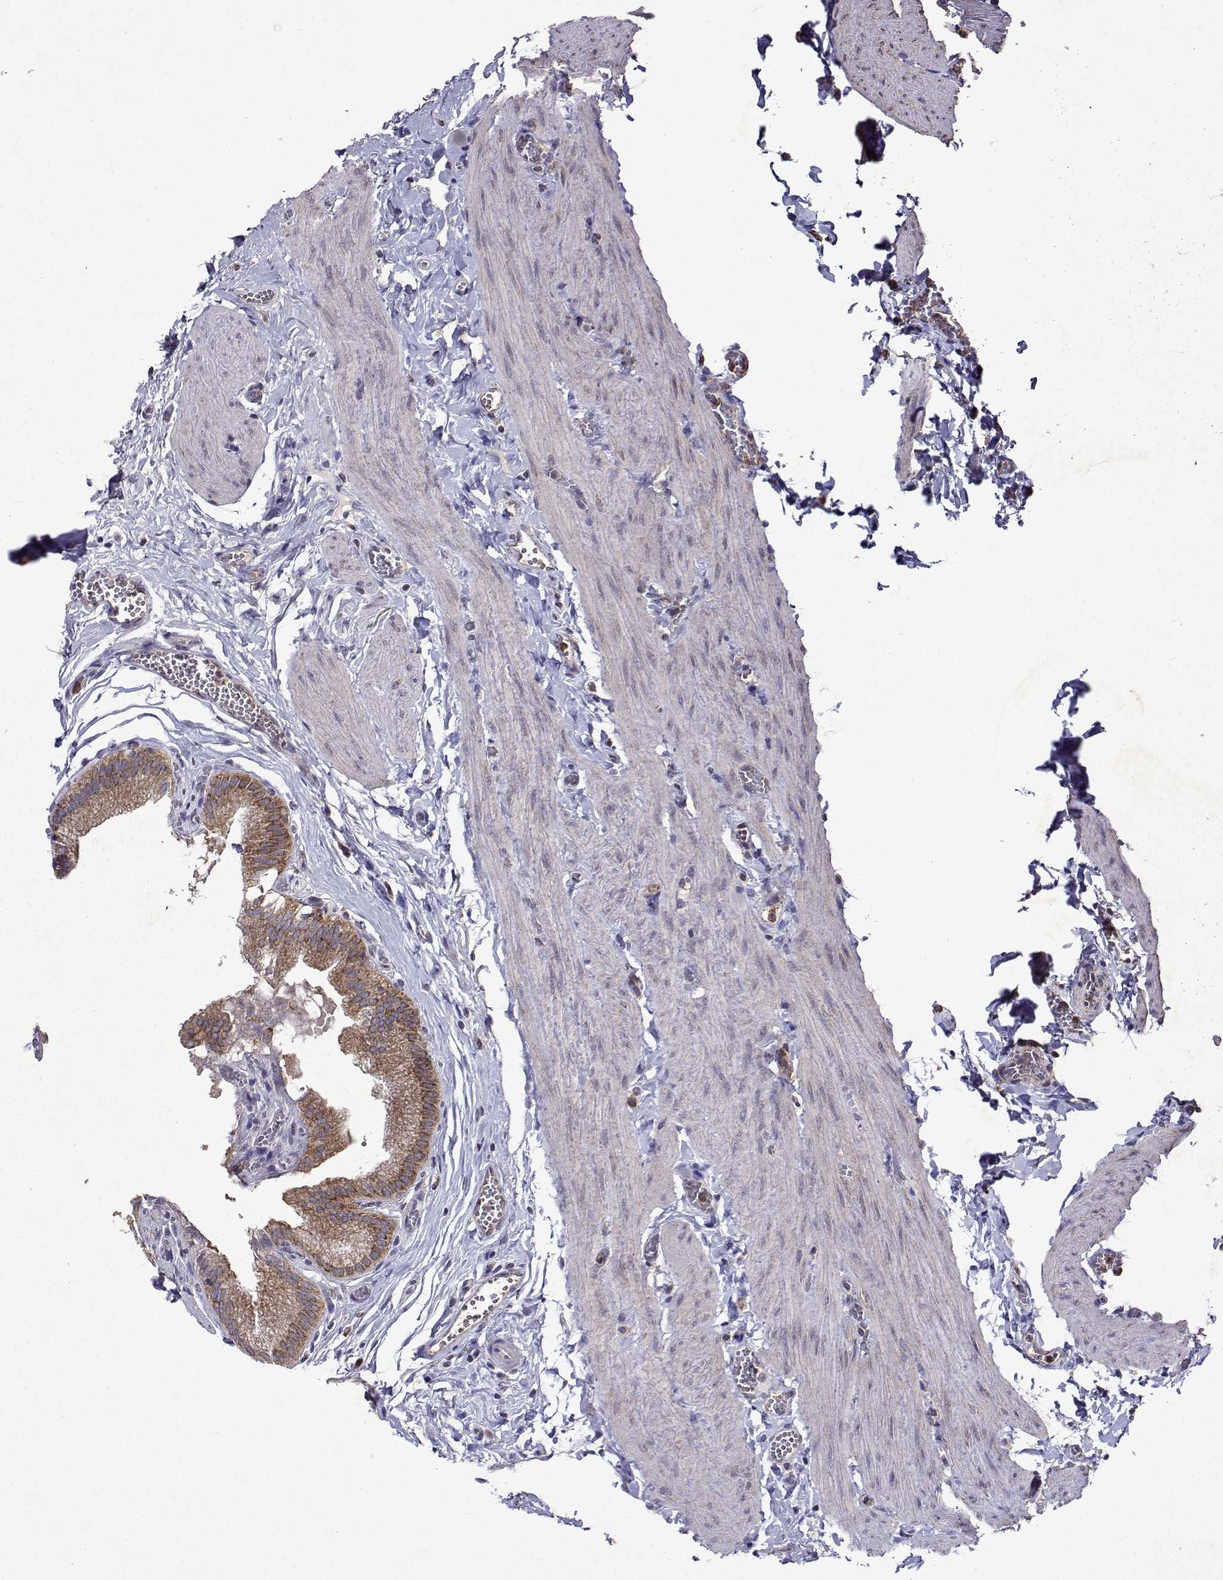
{"staining": {"intensity": "moderate", "quantity": ">75%", "location": "cytoplasmic/membranous"}, "tissue": "gallbladder", "cell_type": "Glandular cells", "image_type": "normal", "snomed": [{"axis": "morphology", "description": "Normal tissue, NOS"}, {"axis": "topography", "description": "Gallbladder"}, {"axis": "topography", "description": "Peripheral nerve tissue"}], "caption": "A histopathology image of human gallbladder stained for a protein exhibits moderate cytoplasmic/membranous brown staining in glandular cells. The protein is shown in brown color, while the nuclei are stained blue.", "gene": "TARBP2", "patient": {"sex": "male", "age": 17}}